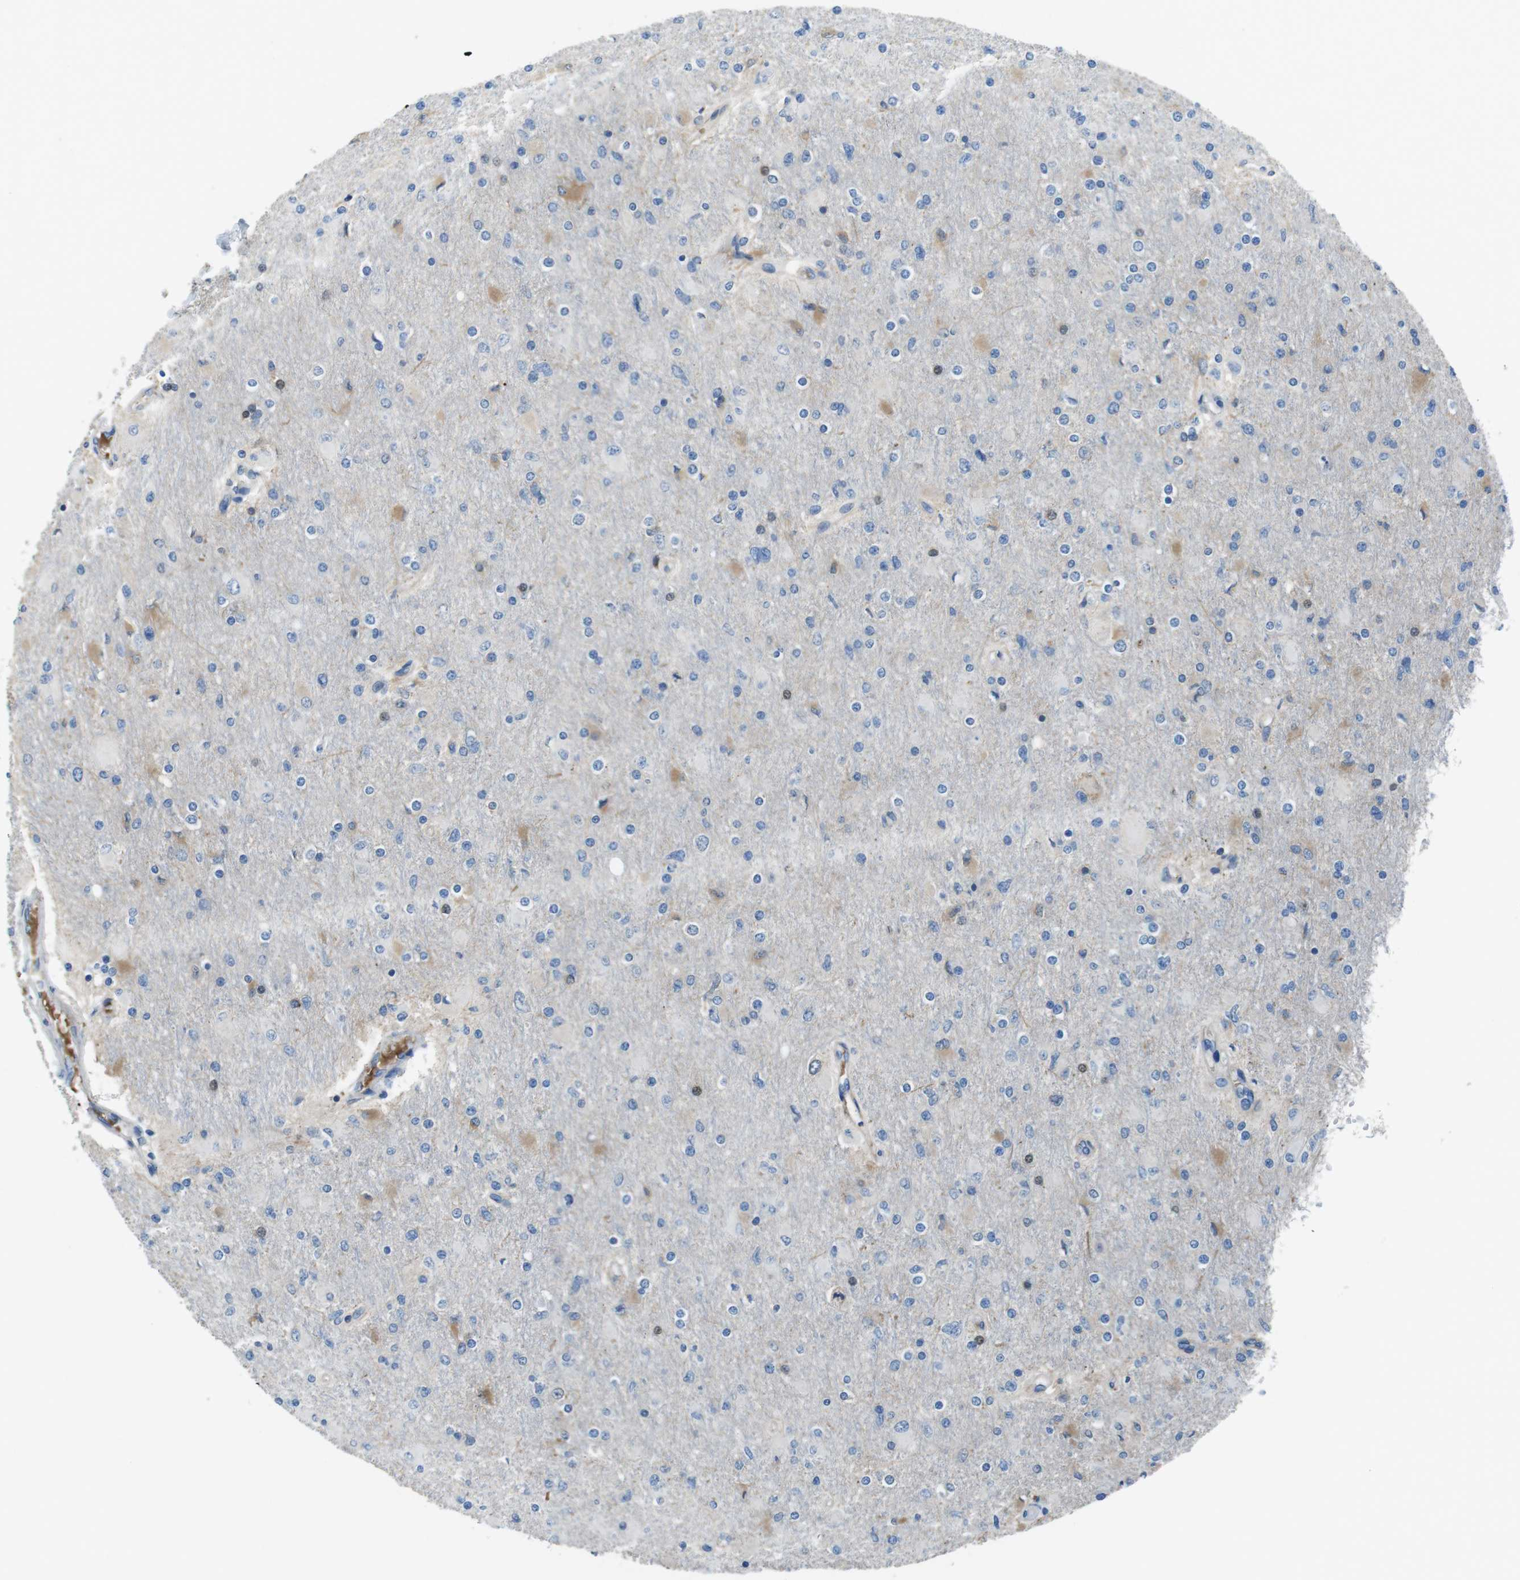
{"staining": {"intensity": "weak", "quantity": "<25%", "location": "cytoplasmic/membranous"}, "tissue": "glioma", "cell_type": "Tumor cells", "image_type": "cancer", "snomed": [{"axis": "morphology", "description": "Glioma, malignant, High grade"}, {"axis": "topography", "description": "Cerebral cortex"}], "caption": "High power microscopy photomicrograph of an IHC image of glioma, revealing no significant expression in tumor cells.", "gene": "TMPRSS15", "patient": {"sex": "female", "age": 36}}